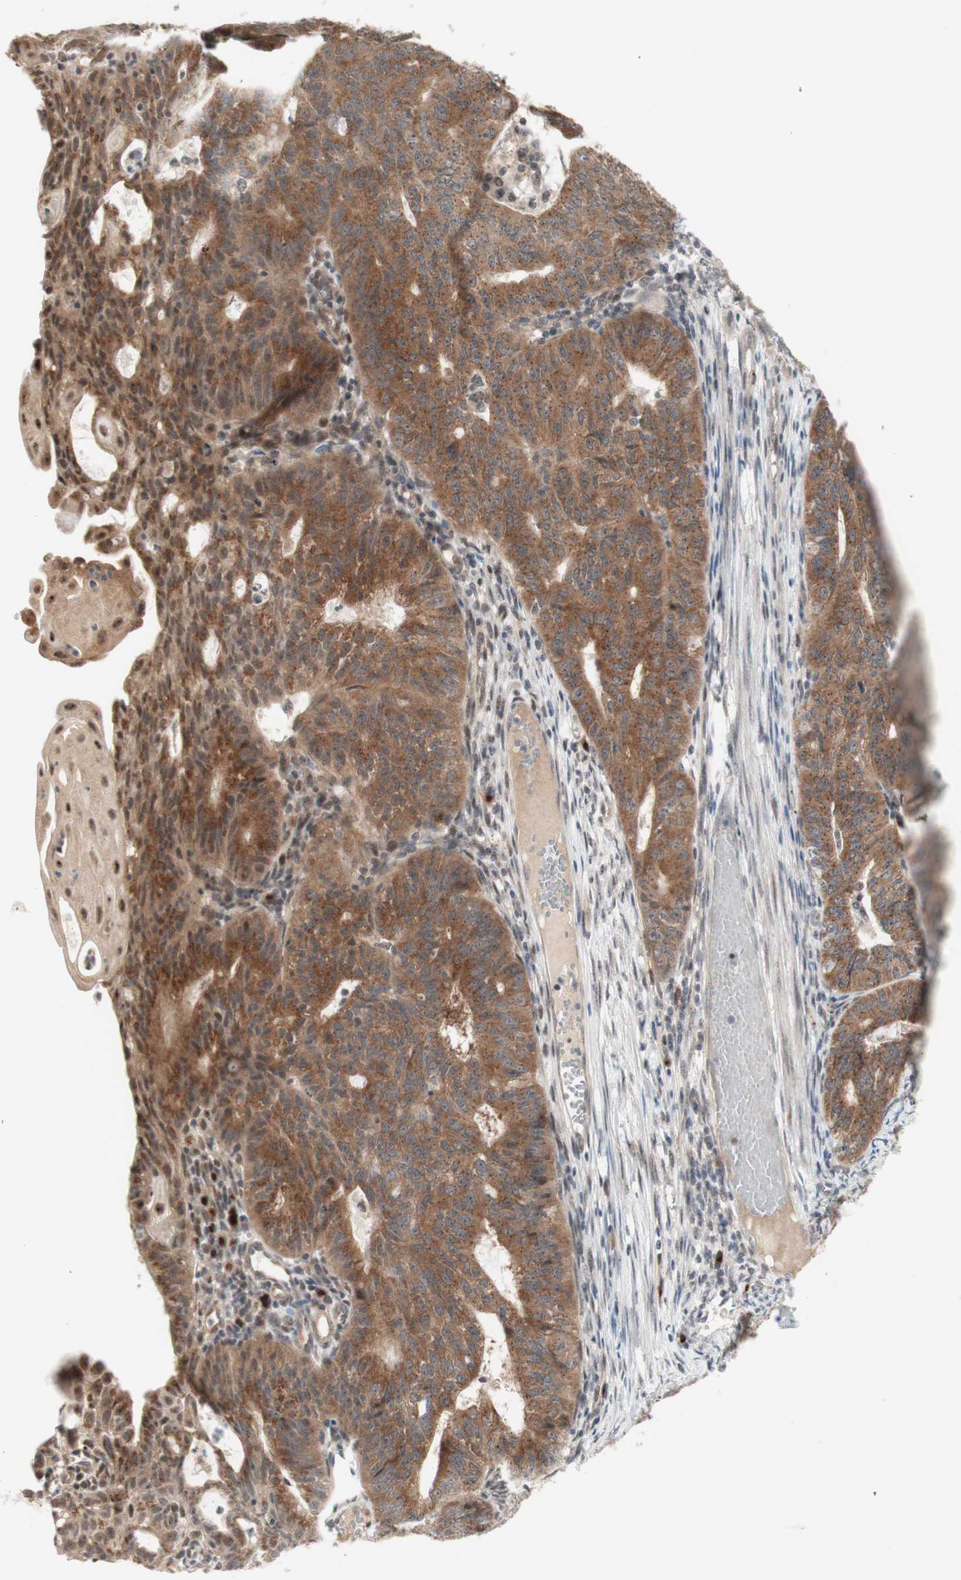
{"staining": {"intensity": "moderate", "quantity": ">75%", "location": "cytoplasmic/membranous"}, "tissue": "endometrial cancer", "cell_type": "Tumor cells", "image_type": "cancer", "snomed": [{"axis": "morphology", "description": "Adenocarcinoma, NOS"}, {"axis": "topography", "description": "Endometrium"}], "caption": "A high-resolution image shows IHC staining of adenocarcinoma (endometrial), which exhibits moderate cytoplasmic/membranous positivity in approximately >75% of tumor cells.", "gene": "CYLD", "patient": {"sex": "female", "age": 32}}